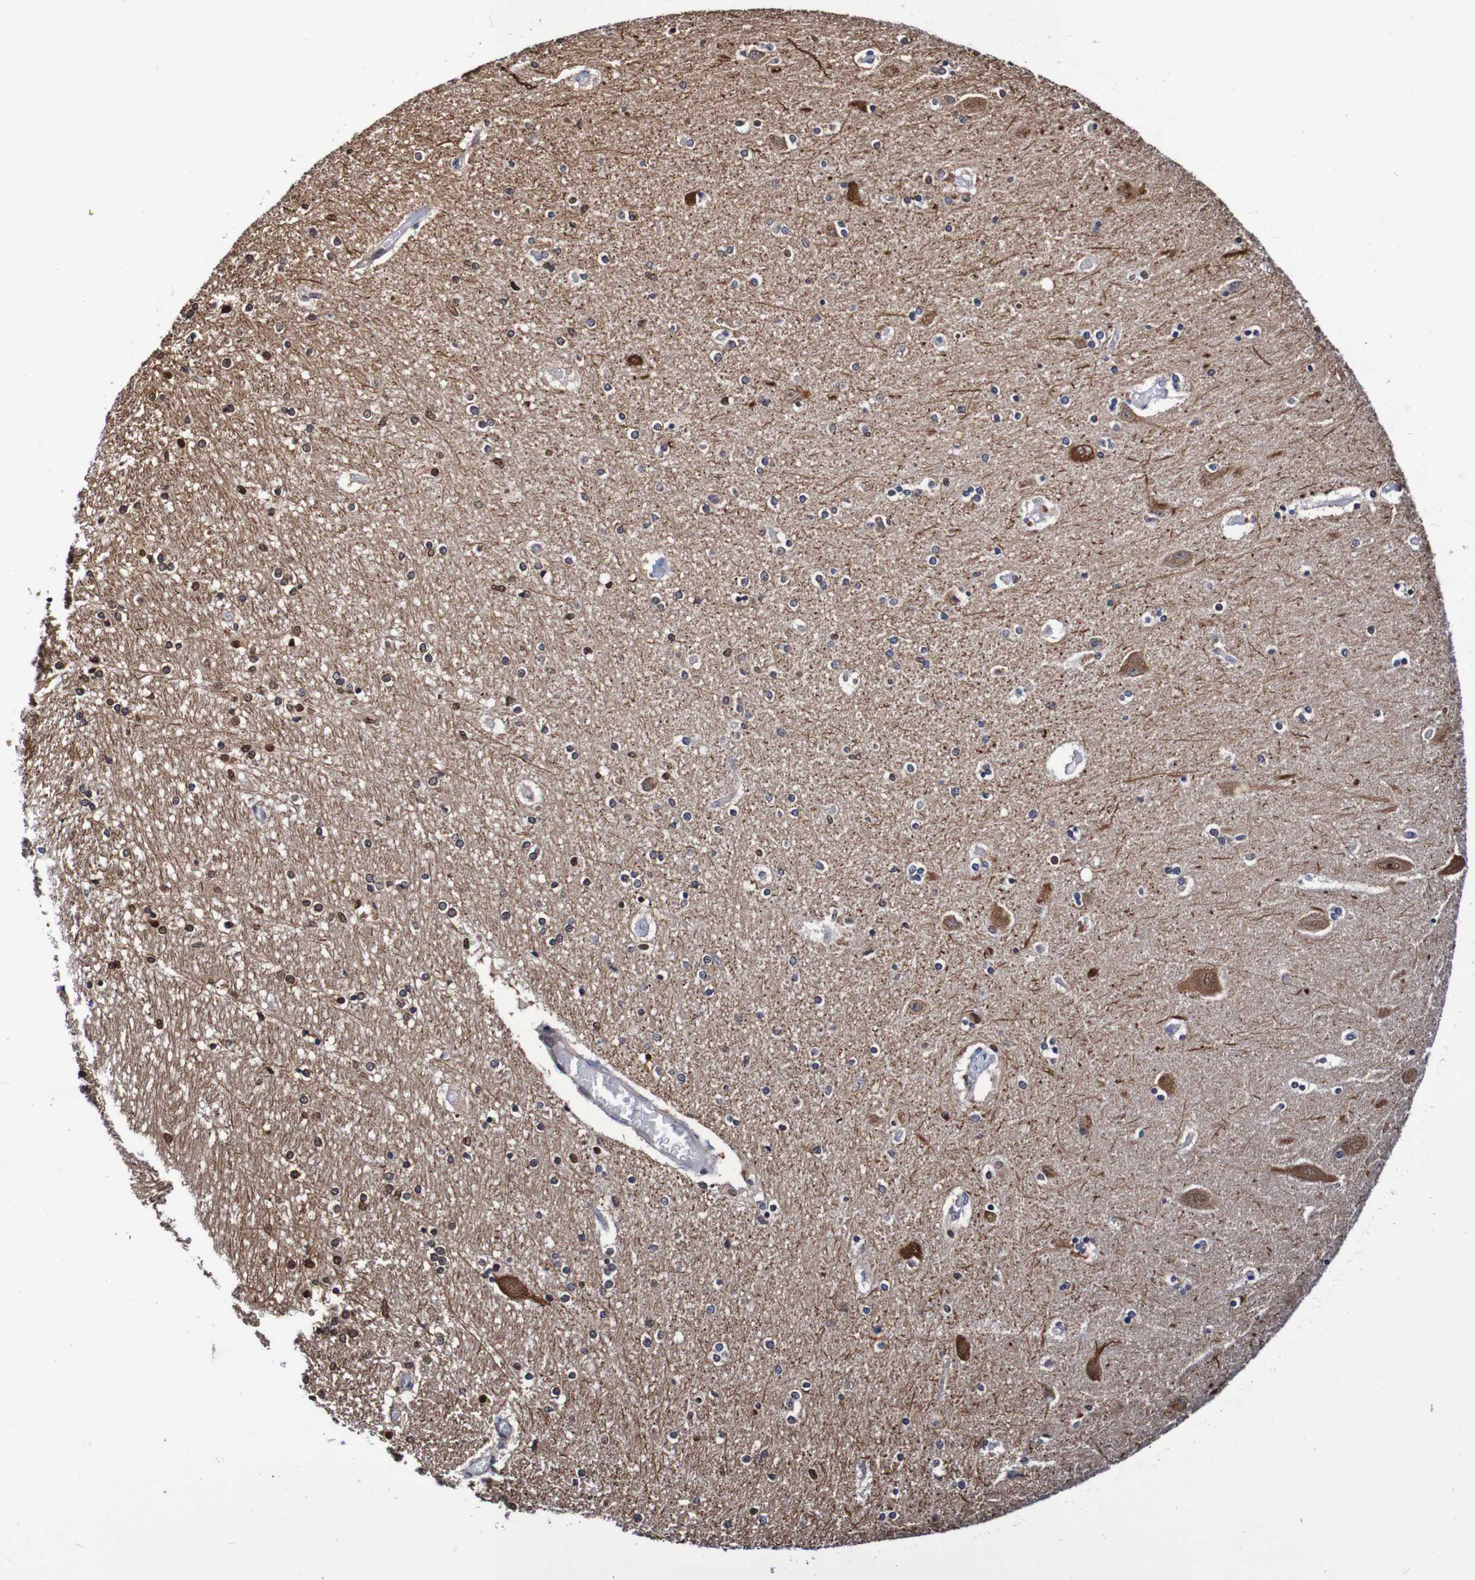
{"staining": {"intensity": "strong", "quantity": "25%-75%", "location": "cytoplasmic/membranous,nuclear"}, "tissue": "hippocampus", "cell_type": "Glial cells", "image_type": "normal", "snomed": [{"axis": "morphology", "description": "Normal tissue, NOS"}, {"axis": "topography", "description": "Hippocampus"}], "caption": "This photomicrograph demonstrates immunohistochemistry staining of benign hippocampus, with high strong cytoplasmic/membranous,nuclear positivity in approximately 25%-75% of glial cells.", "gene": "SEZ6", "patient": {"sex": "female", "age": 54}}